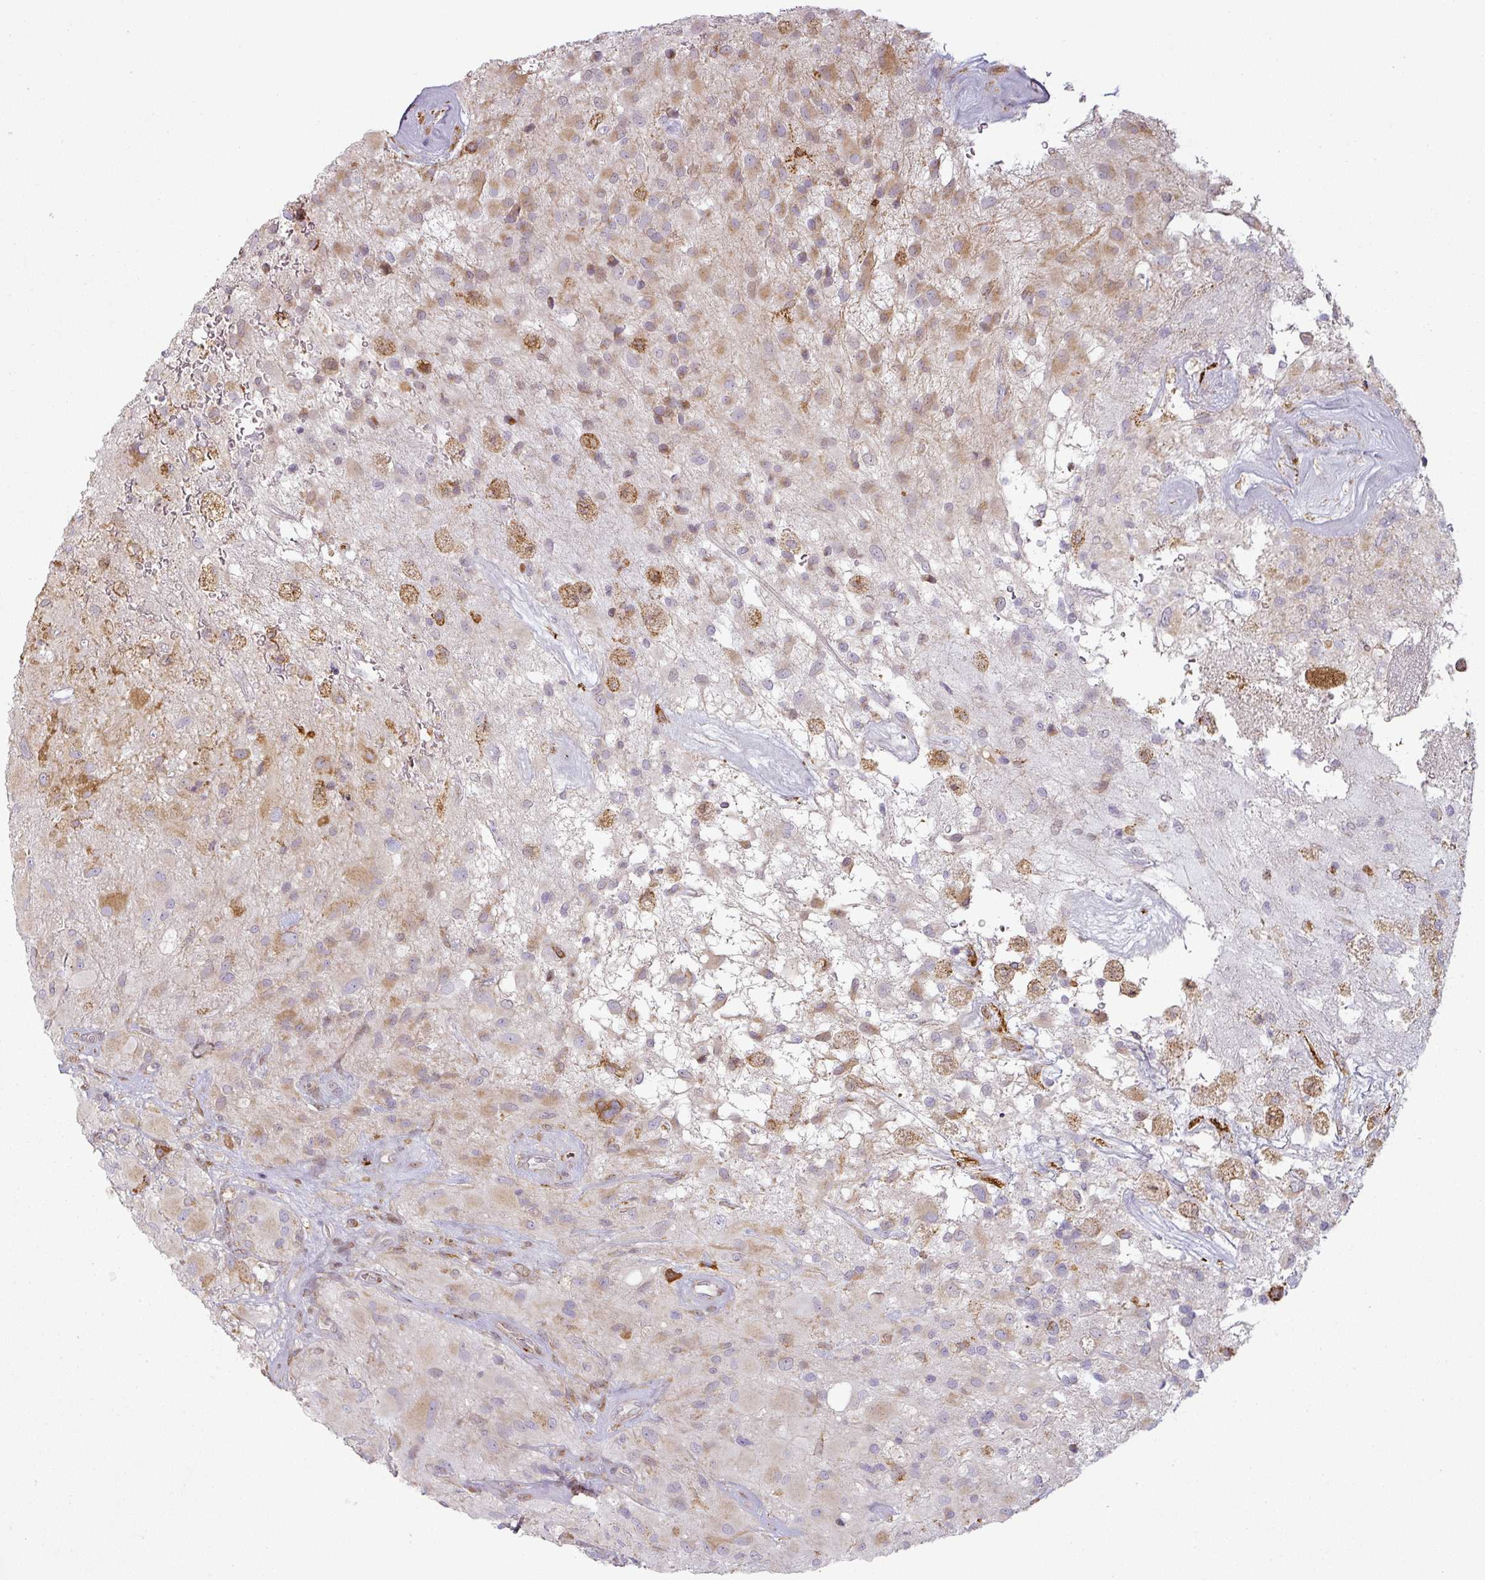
{"staining": {"intensity": "moderate", "quantity": "25%-75%", "location": "cytoplasmic/membranous"}, "tissue": "glioma", "cell_type": "Tumor cells", "image_type": "cancer", "snomed": [{"axis": "morphology", "description": "Glioma, malignant, High grade"}, {"axis": "topography", "description": "Brain"}], "caption": "Protein analysis of malignant glioma (high-grade) tissue exhibits moderate cytoplasmic/membranous expression in about 25%-75% of tumor cells.", "gene": "CCDC144A", "patient": {"sex": "female", "age": 67}}